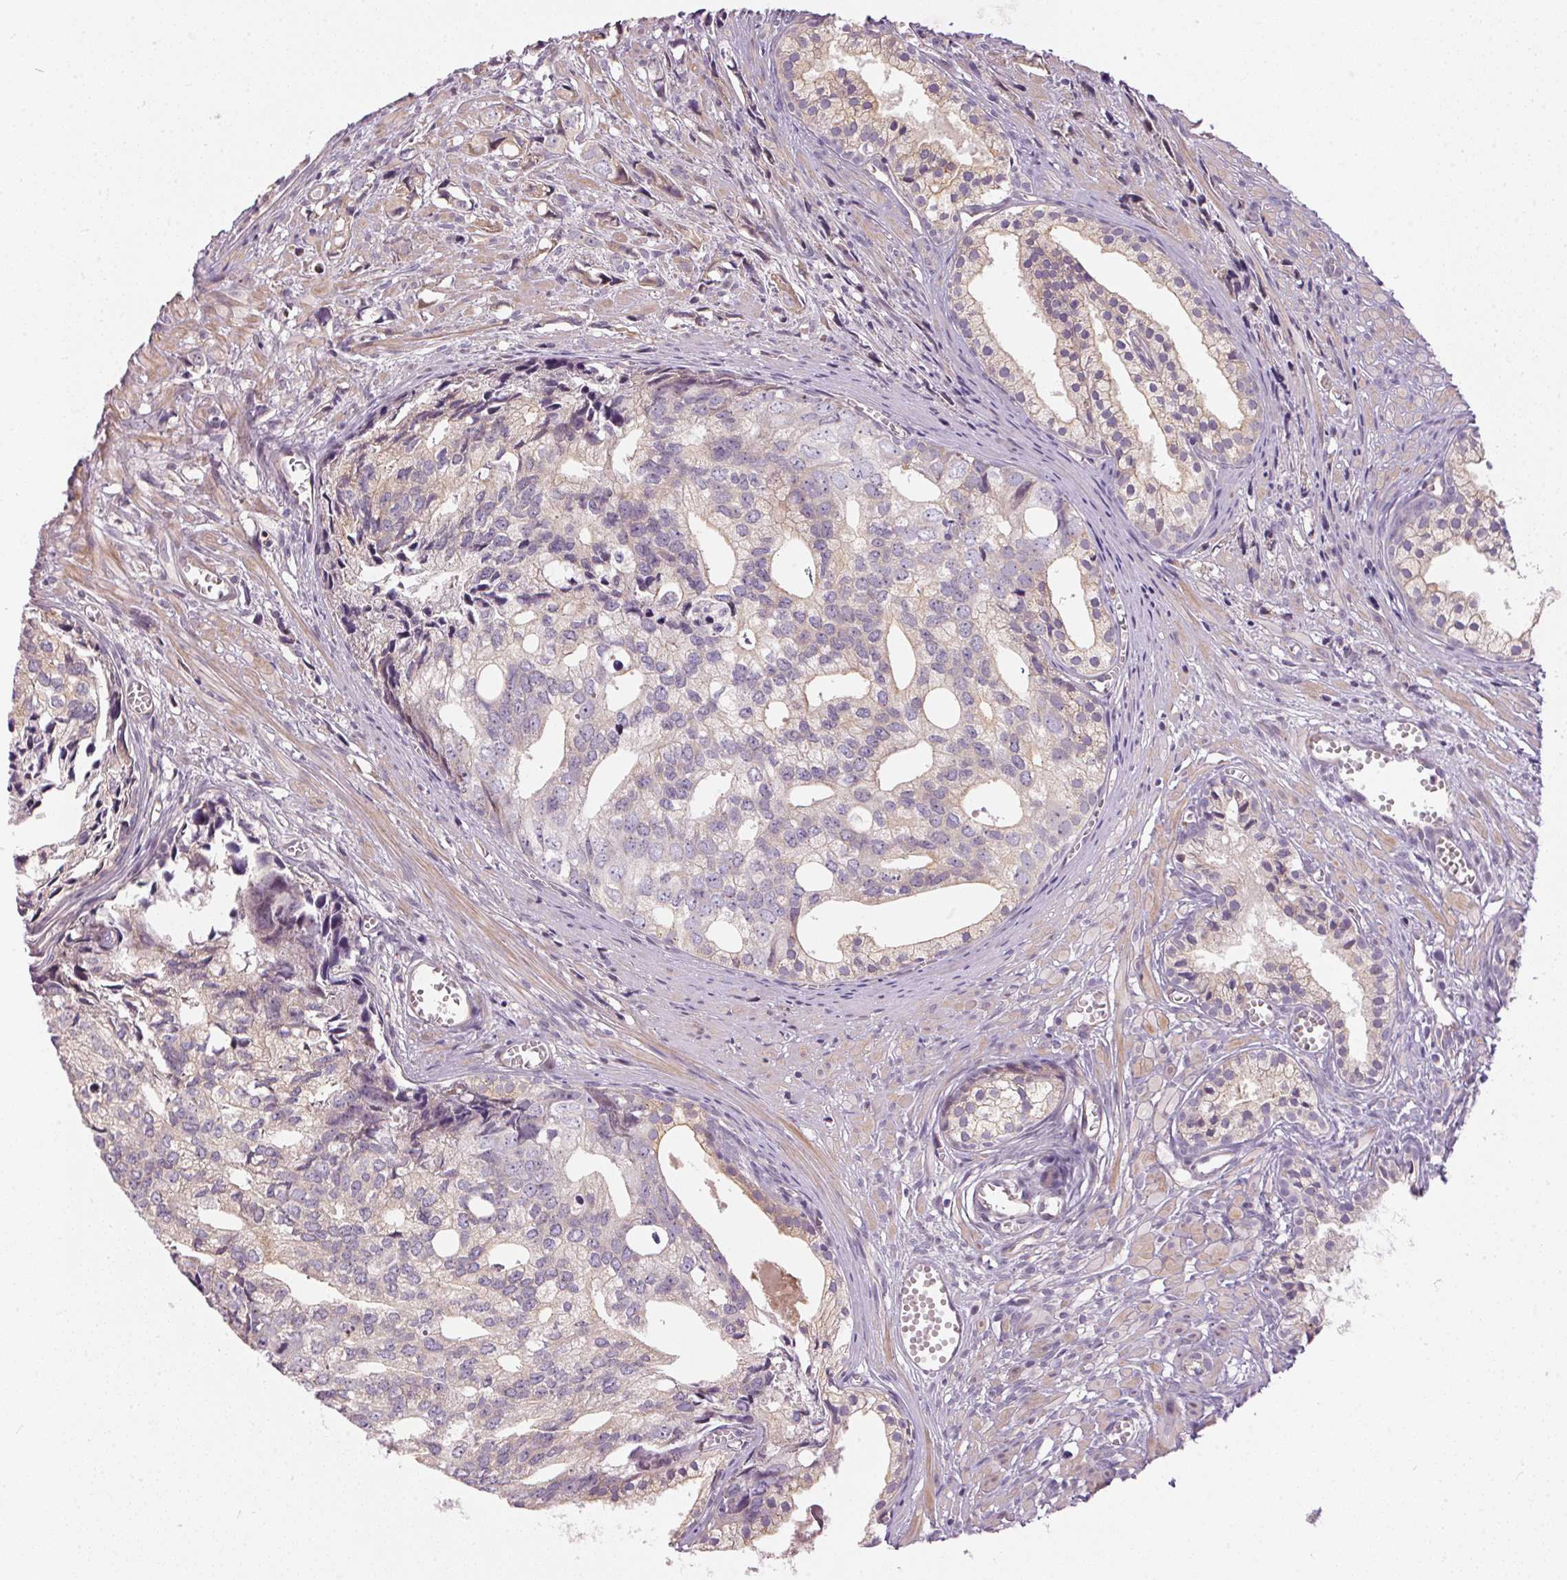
{"staining": {"intensity": "weak", "quantity": "<25%", "location": "cytoplasmic/membranous"}, "tissue": "prostate cancer", "cell_type": "Tumor cells", "image_type": "cancer", "snomed": [{"axis": "morphology", "description": "Adenocarcinoma, High grade"}, {"axis": "topography", "description": "Prostate"}], "caption": "A high-resolution micrograph shows IHC staining of prostate adenocarcinoma (high-grade), which displays no significant staining in tumor cells. The staining was performed using DAB (3,3'-diaminobenzidine) to visualize the protein expression in brown, while the nuclei were stained in blue with hematoxylin (Magnification: 20x).", "gene": "UNC13B", "patient": {"sex": "male", "age": 58}}